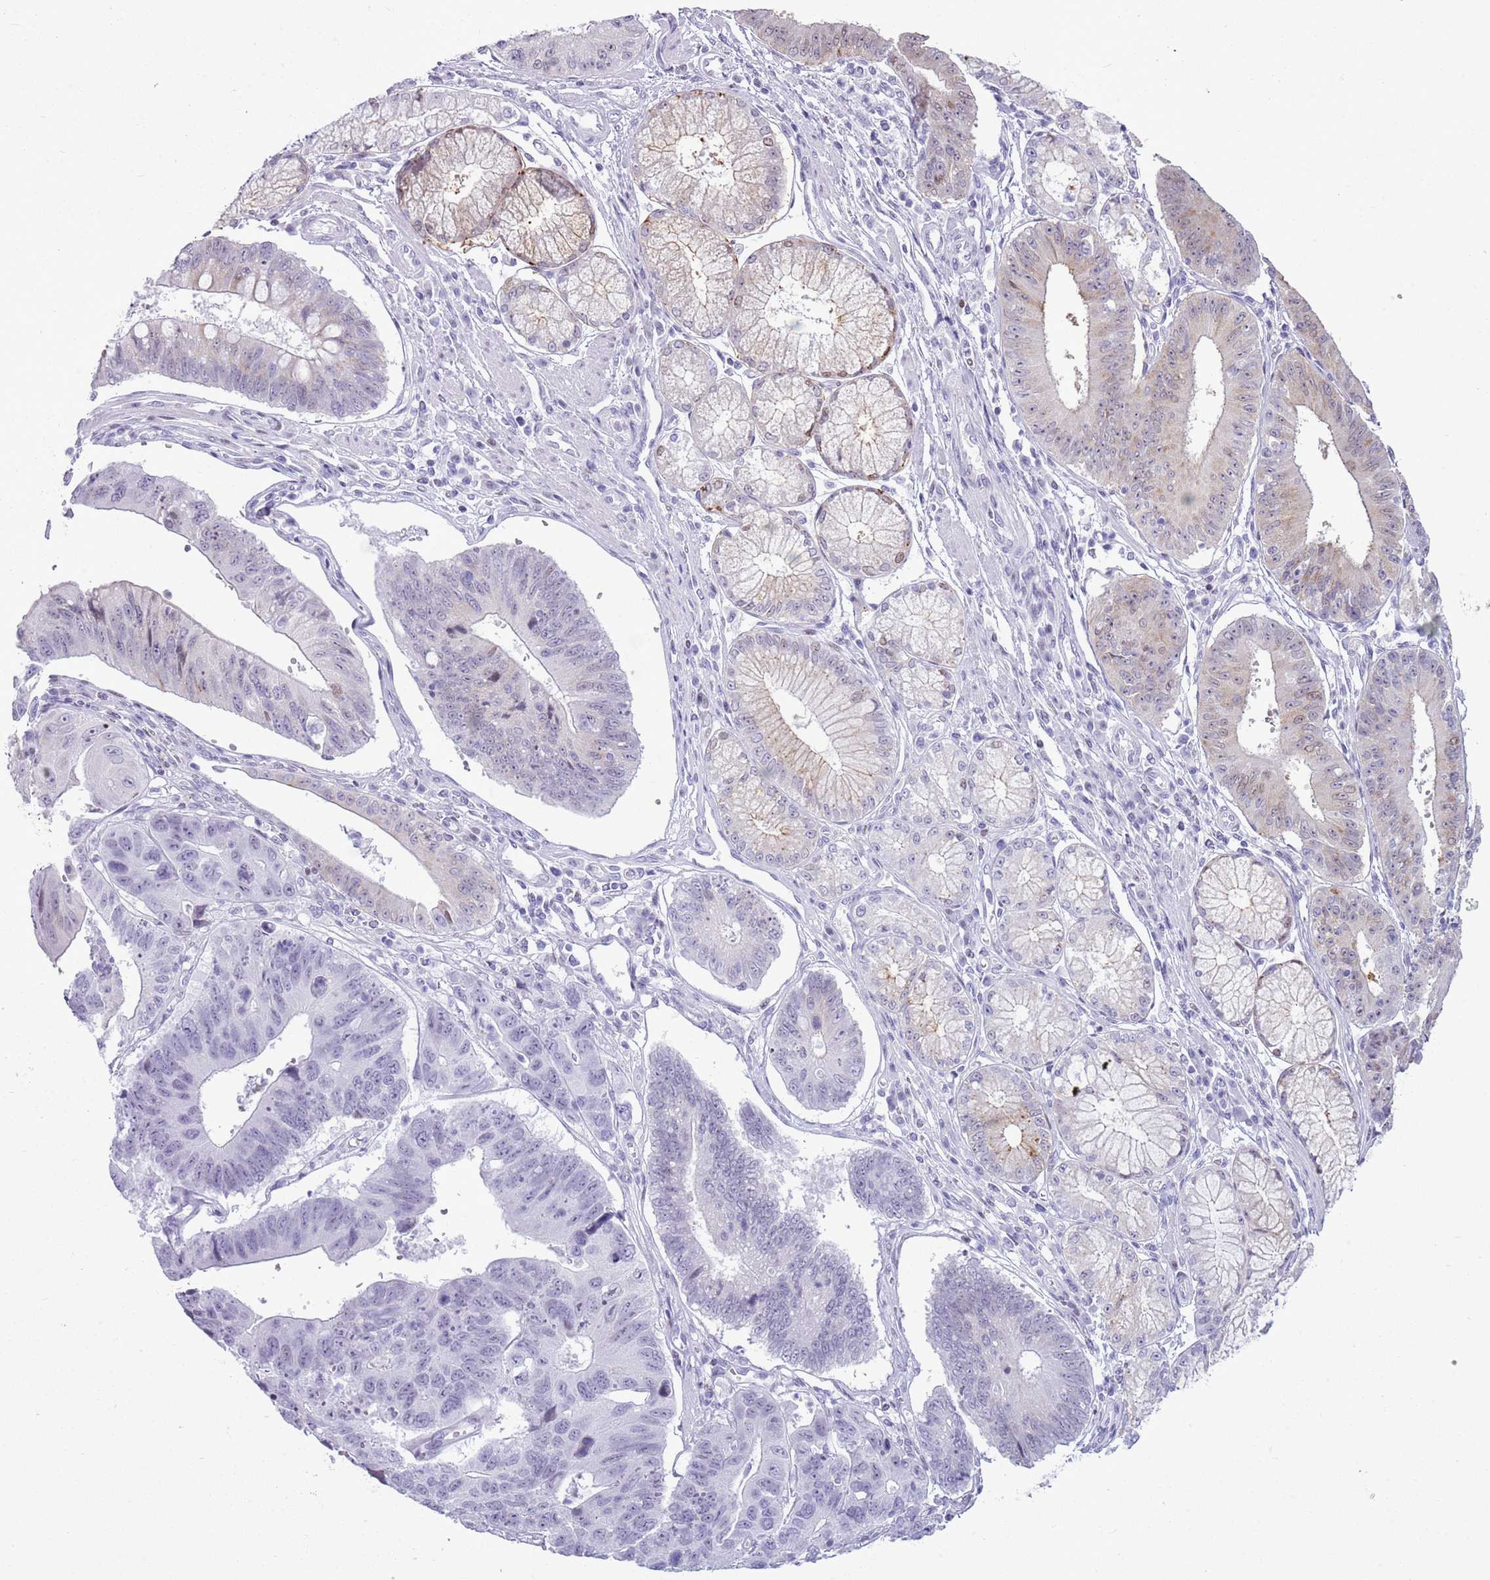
{"staining": {"intensity": "moderate", "quantity": "<25%", "location": "cytoplasmic/membranous"}, "tissue": "stomach cancer", "cell_type": "Tumor cells", "image_type": "cancer", "snomed": [{"axis": "morphology", "description": "Adenocarcinoma, NOS"}, {"axis": "topography", "description": "Stomach"}], "caption": "Human stomach cancer stained for a protein (brown) displays moderate cytoplasmic/membranous positive positivity in about <25% of tumor cells.", "gene": "ASIP", "patient": {"sex": "male", "age": 59}}